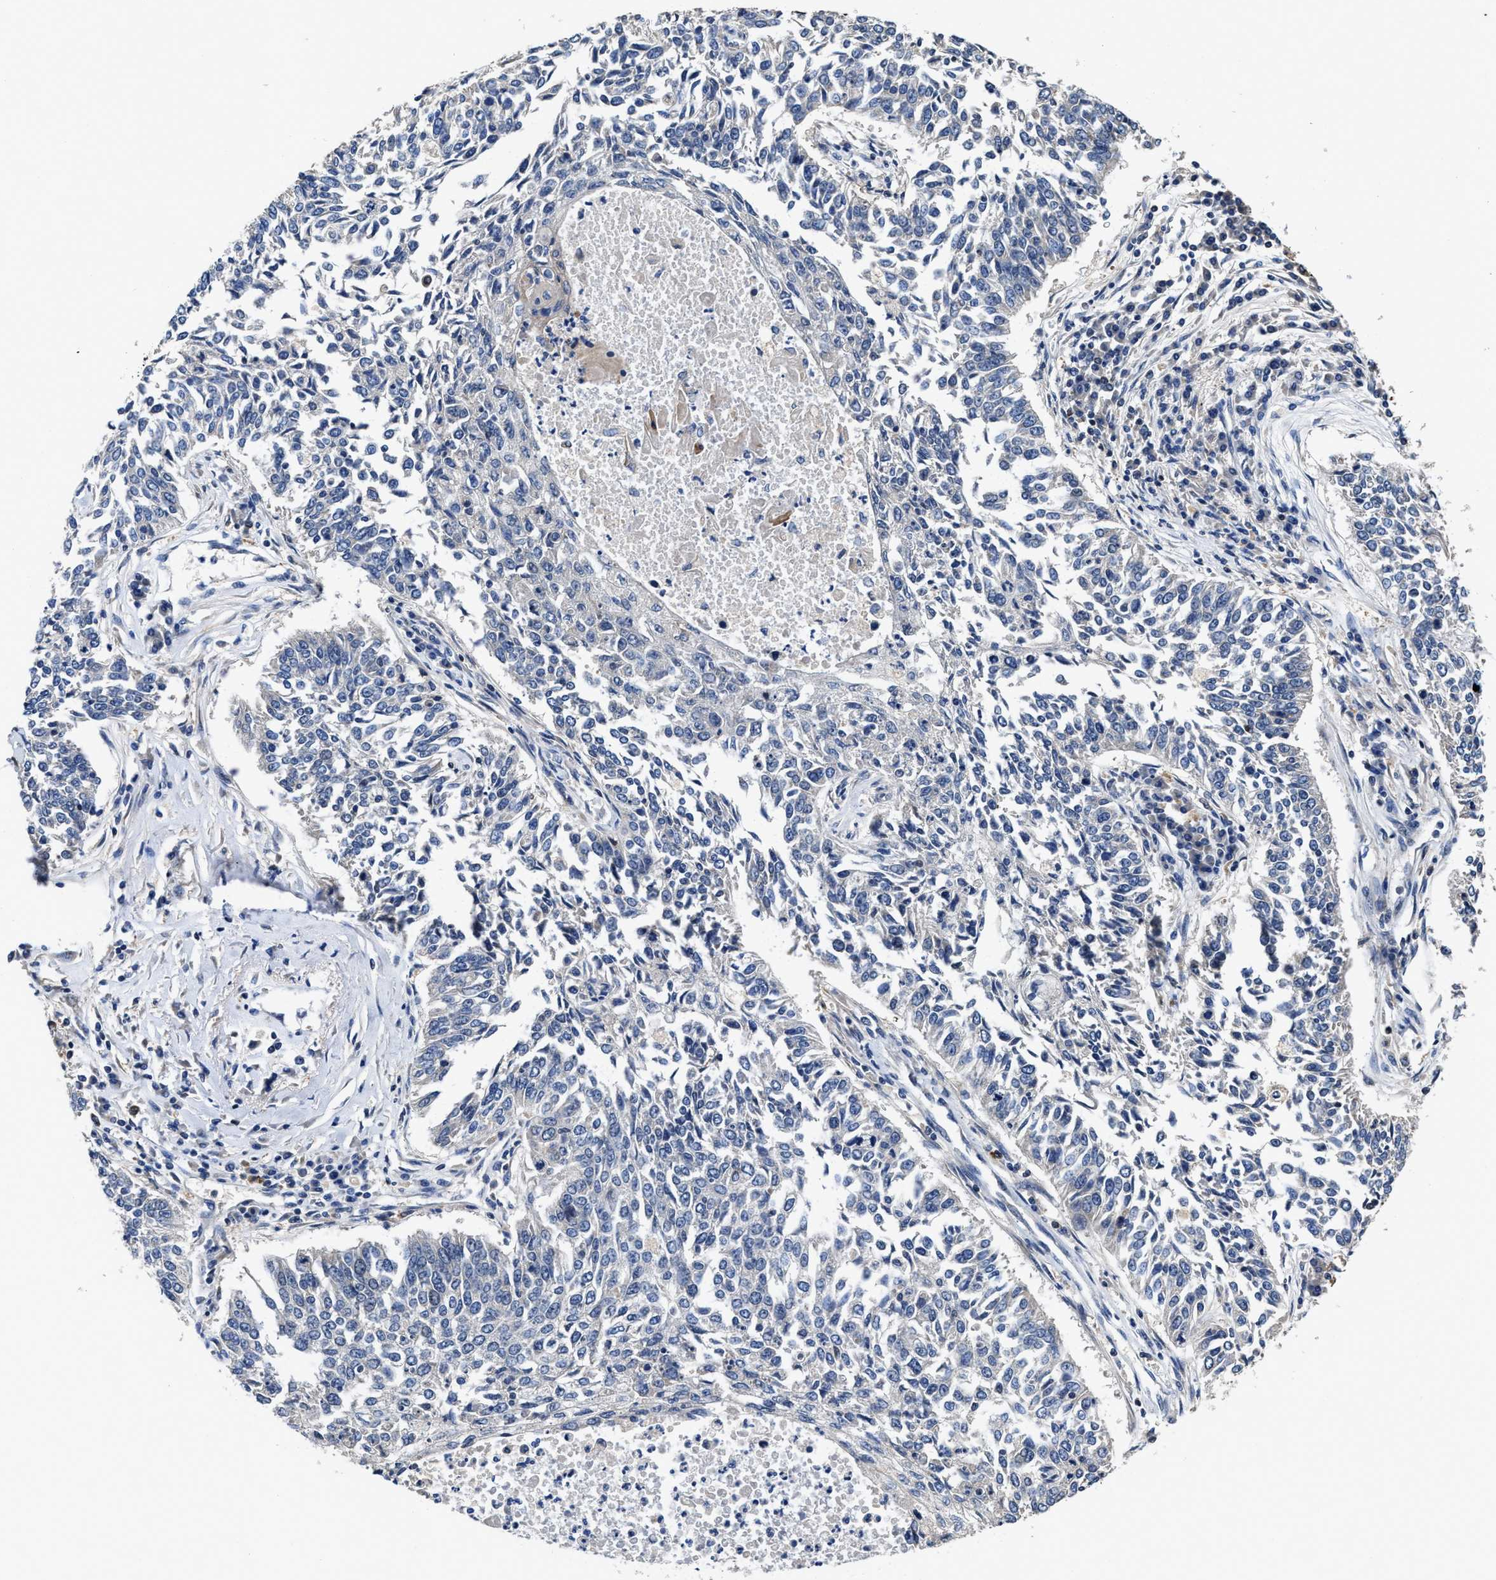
{"staining": {"intensity": "negative", "quantity": "none", "location": "none"}, "tissue": "lung cancer", "cell_type": "Tumor cells", "image_type": "cancer", "snomed": [{"axis": "morphology", "description": "Normal tissue, NOS"}, {"axis": "morphology", "description": "Squamous cell carcinoma, NOS"}, {"axis": "topography", "description": "Cartilage tissue"}, {"axis": "topography", "description": "Bronchus"}, {"axis": "topography", "description": "Lung"}], "caption": "Lung squamous cell carcinoma stained for a protein using IHC reveals no staining tumor cells.", "gene": "RGS10", "patient": {"sex": "female", "age": 49}}